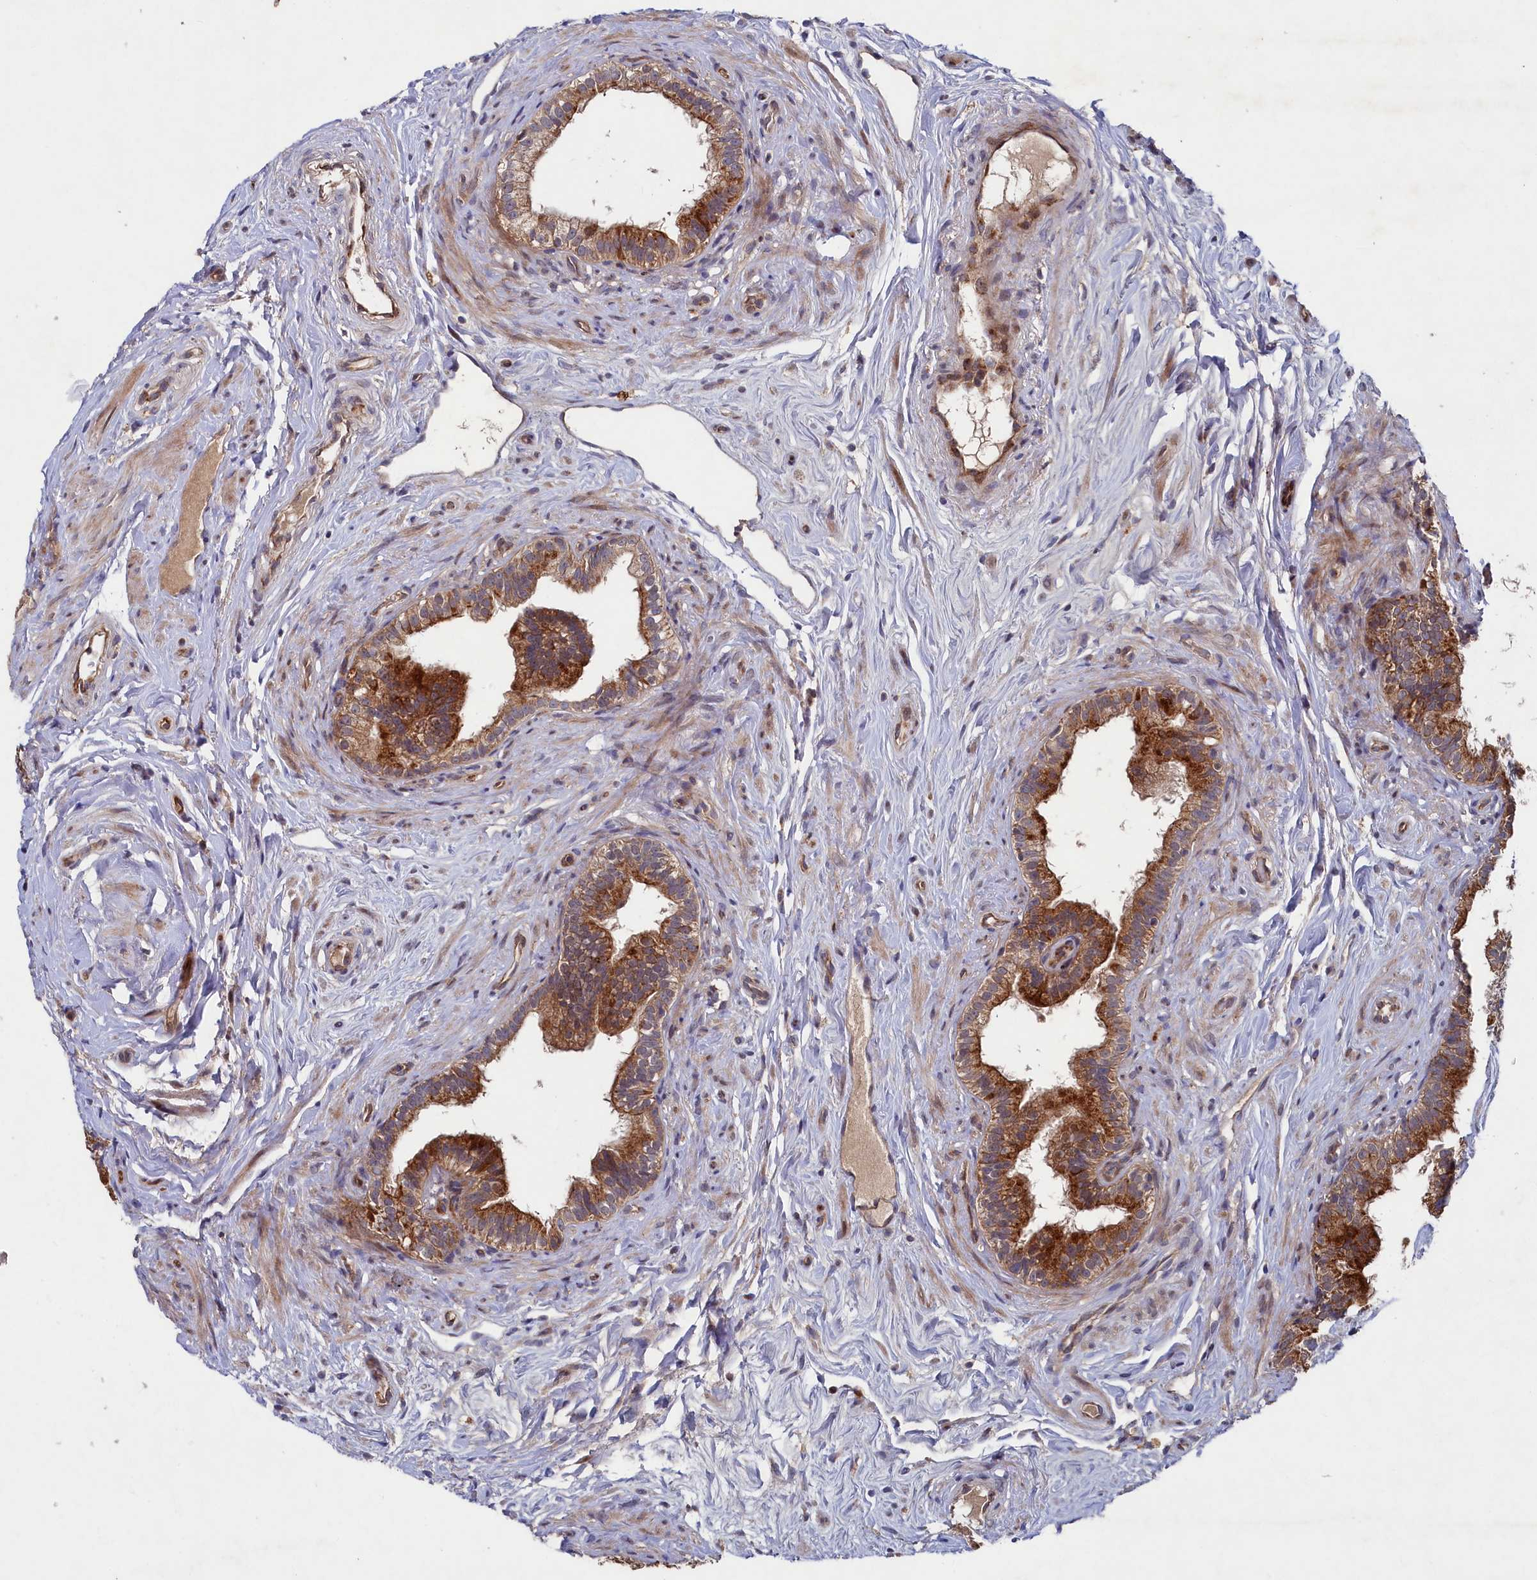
{"staining": {"intensity": "strong", "quantity": "<25%", "location": "cytoplasmic/membranous"}, "tissue": "epididymis", "cell_type": "Glandular cells", "image_type": "normal", "snomed": [{"axis": "morphology", "description": "Normal tissue, NOS"}, {"axis": "topography", "description": "Epididymis"}], "caption": "Immunohistochemical staining of unremarkable epididymis displays medium levels of strong cytoplasmic/membranous staining in about <25% of glandular cells. (brown staining indicates protein expression, while blue staining denotes nuclei).", "gene": "SUPV3L1", "patient": {"sex": "male", "age": 84}}